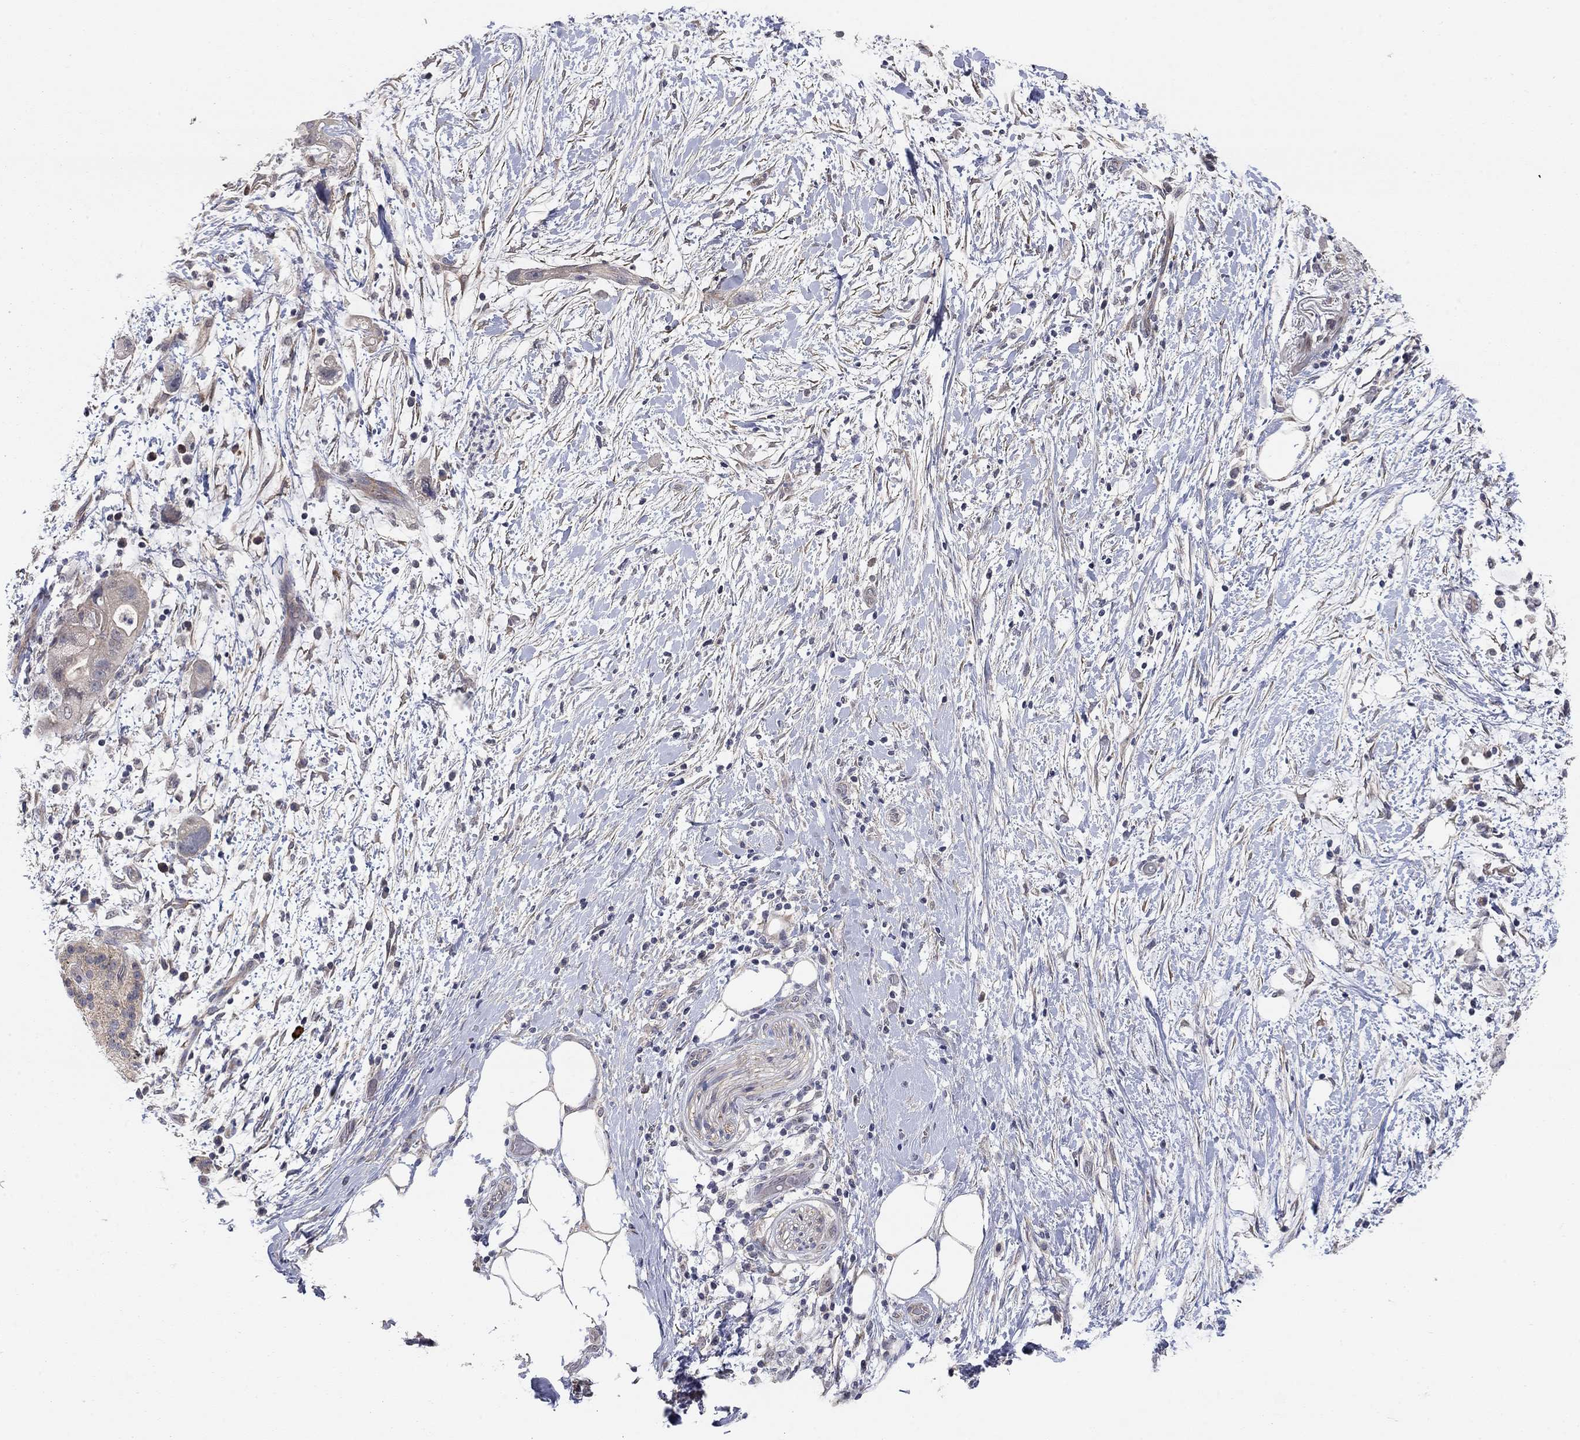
{"staining": {"intensity": "negative", "quantity": "none", "location": "none"}, "tissue": "pancreatic cancer", "cell_type": "Tumor cells", "image_type": "cancer", "snomed": [{"axis": "morphology", "description": "Adenocarcinoma, NOS"}, {"axis": "topography", "description": "Pancreas"}], "caption": "Pancreatic adenocarcinoma was stained to show a protein in brown. There is no significant expression in tumor cells. (DAB (3,3'-diaminobenzidine) immunohistochemistry visualized using brightfield microscopy, high magnification).", "gene": "WASF3", "patient": {"sex": "female", "age": 72}}